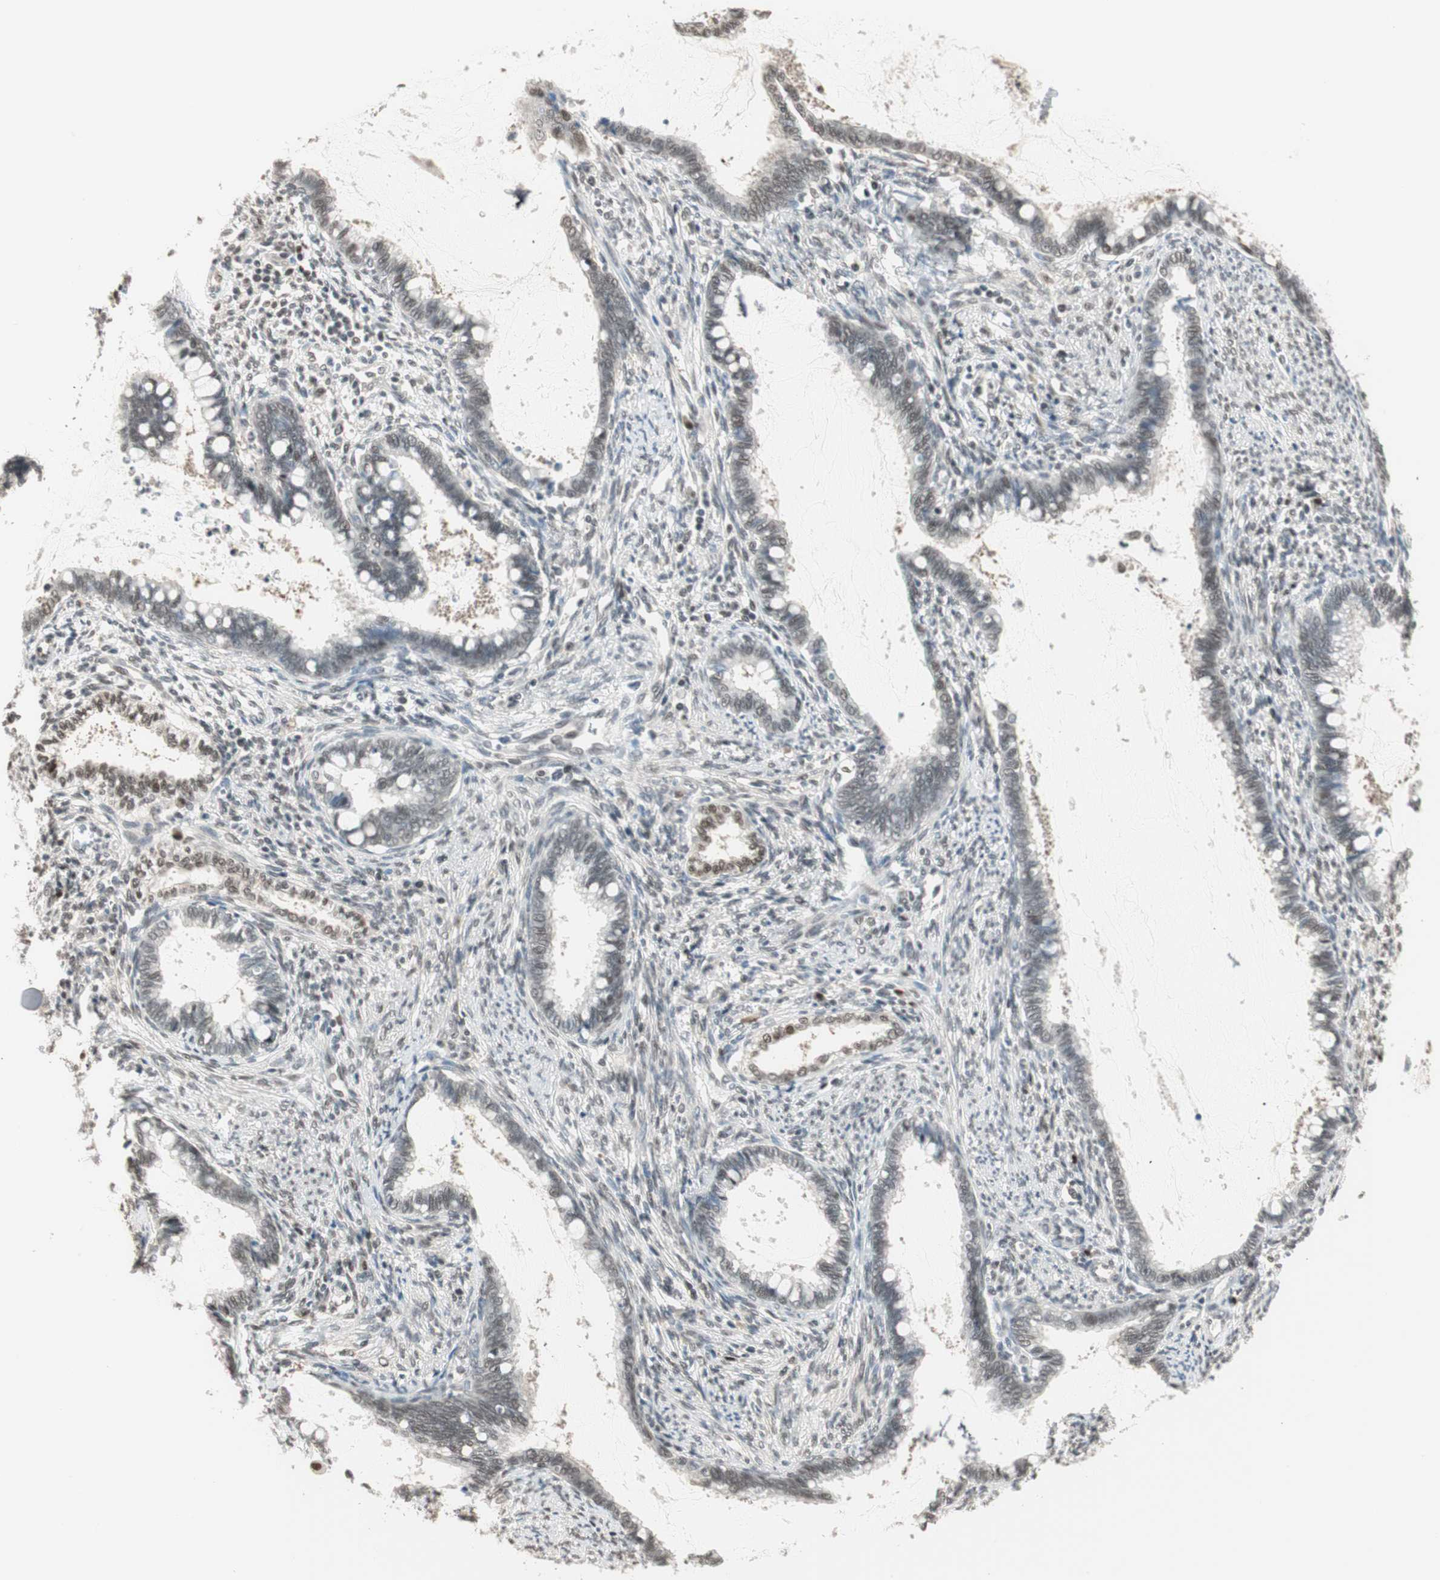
{"staining": {"intensity": "weak", "quantity": ">75%", "location": "nuclear"}, "tissue": "cervical cancer", "cell_type": "Tumor cells", "image_type": "cancer", "snomed": [{"axis": "morphology", "description": "Adenocarcinoma, NOS"}, {"axis": "topography", "description": "Cervix"}], "caption": "Brown immunohistochemical staining in human cervical cancer (adenocarcinoma) exhibits weak nuclear staining in approximately >75% of tumor cells.", "gene": "LONP2", "patient": {"sex": "female", "age": 44}}